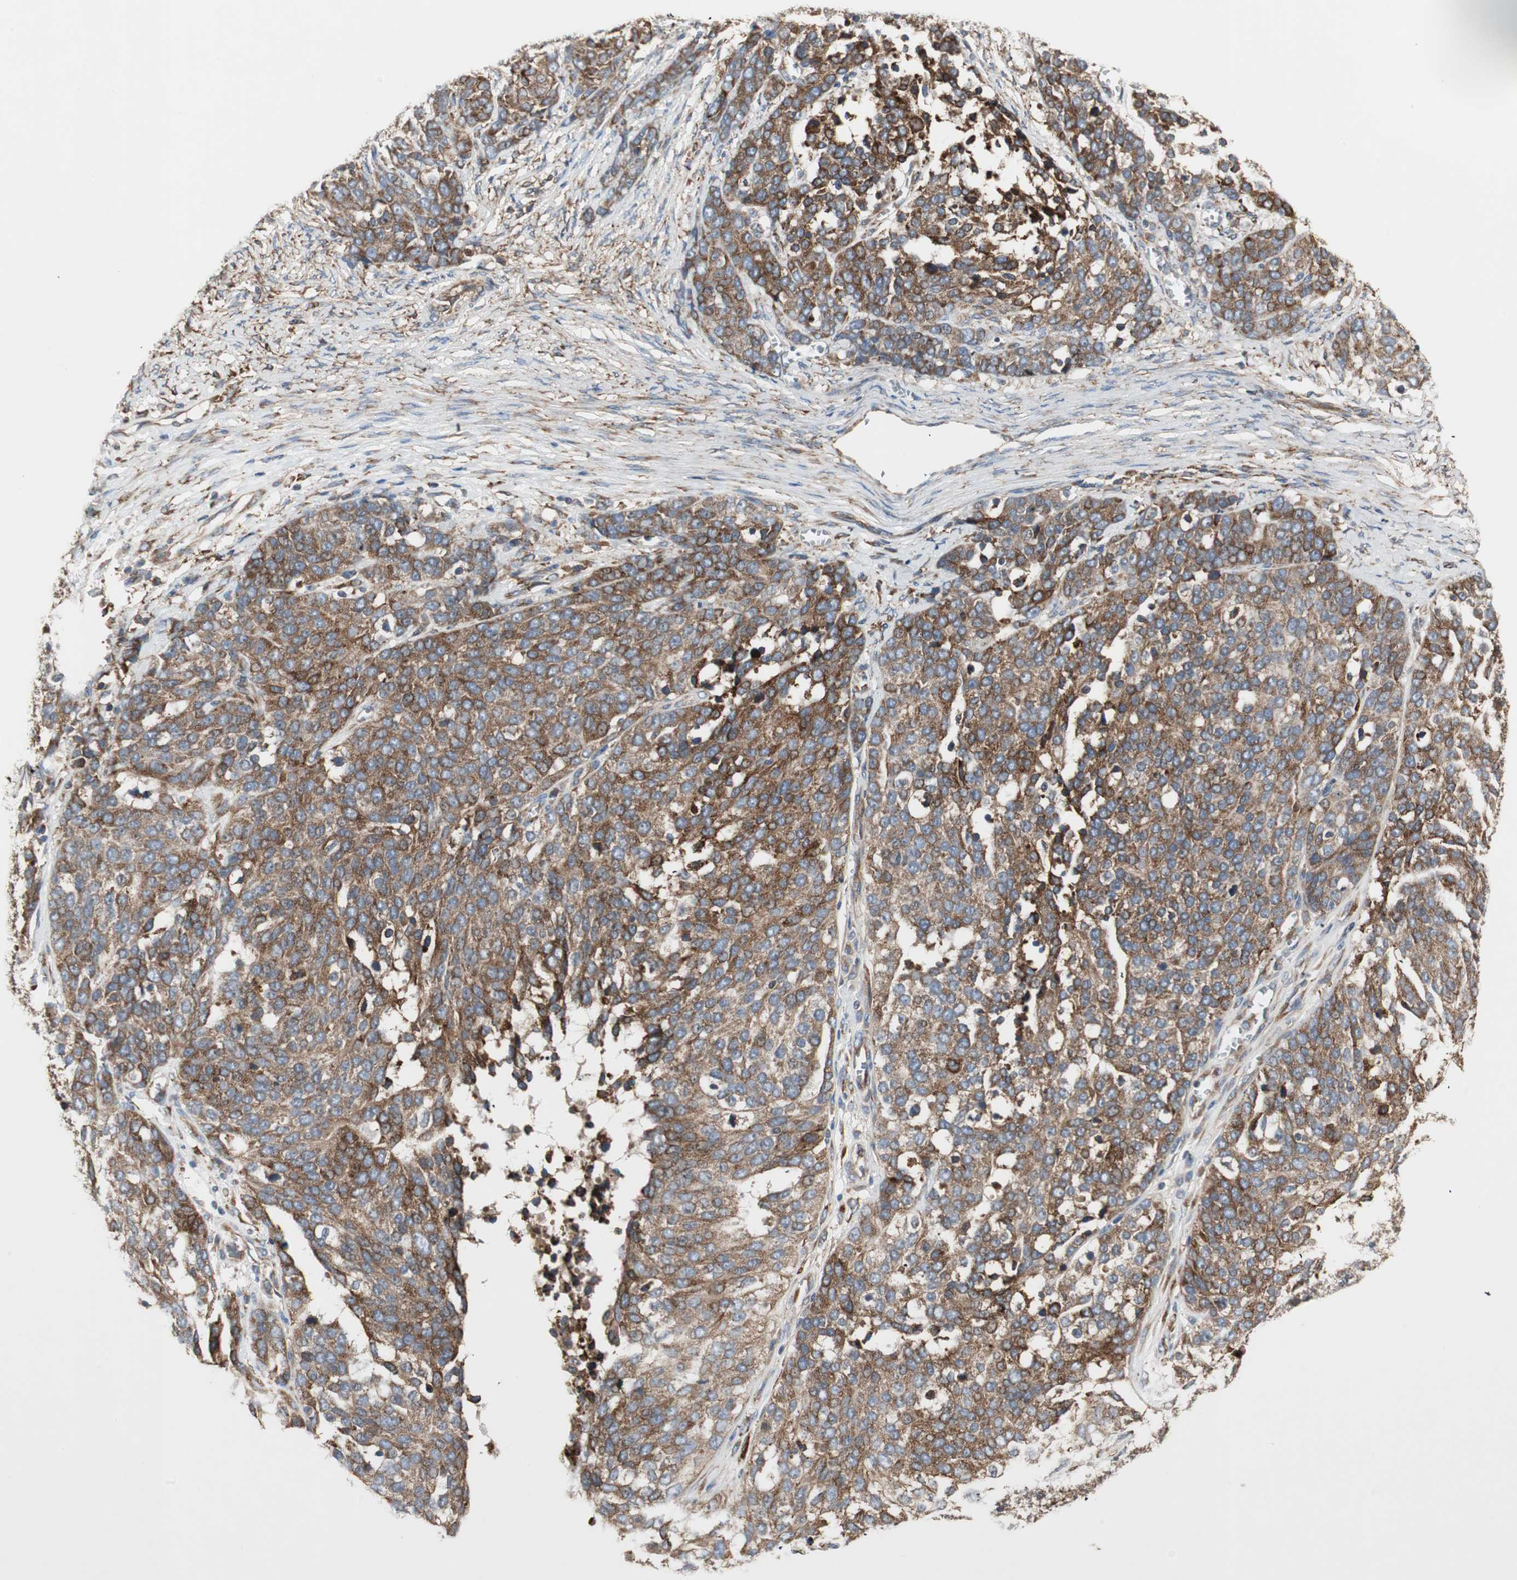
{"staining": {"intensity": "moderate", "quantity": ">75%", "location": "cytoplasmic/membranous"}, "tissue": "ovarian cancer", "cell_type": "Tumor cells", "image_type": "cancer", "snomed": [{"axis": "morphology", "description": "Cystadenocarcinoma, serous, NOS"}, {"axis": "topography", "description": "Ovary"}], "caption": "Approximately >75% of tumor cells in ovarian serous cystadenocarcinoma display moderate cytoplasmic/membranous protein positivity as visualized by brown immunohistochemical staining.", "gene": "H6PD", "patient": {"sex": "female", "age": 44}}